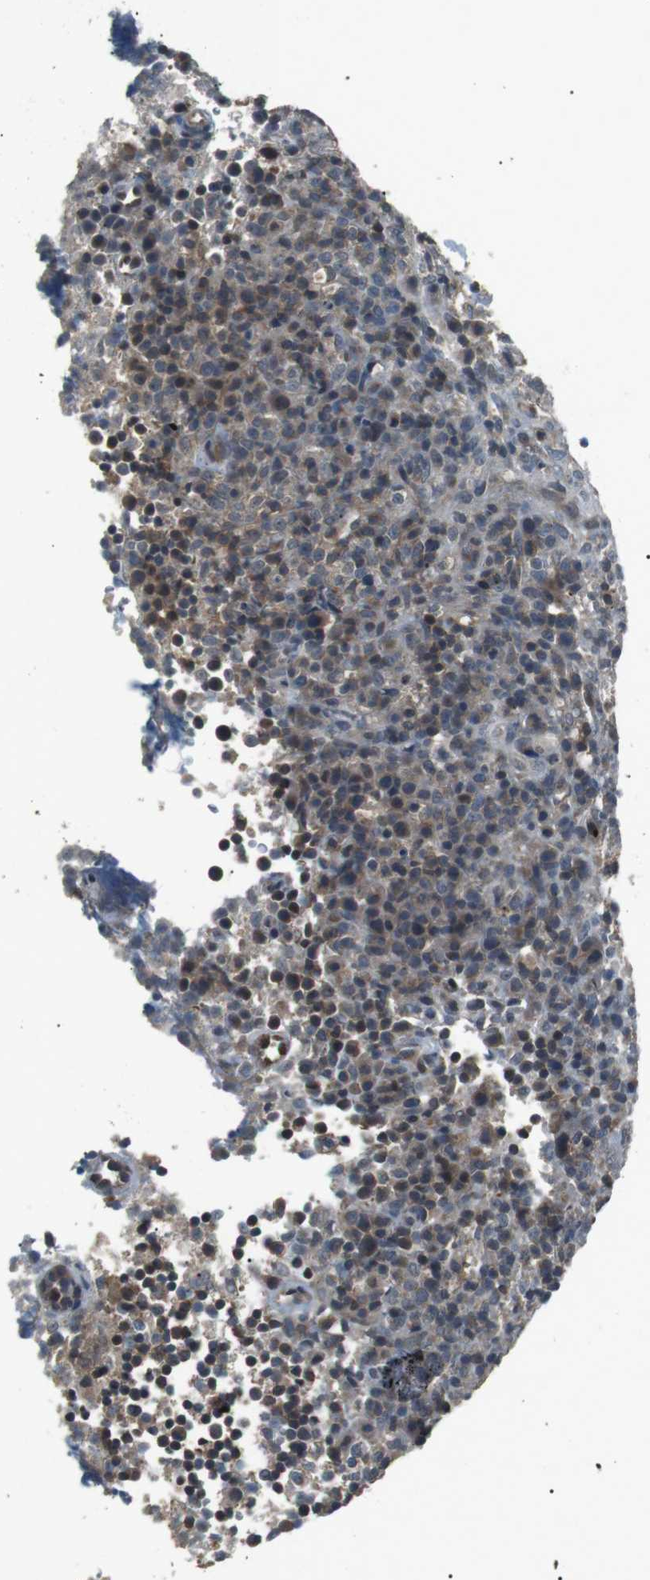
{"staining": {"intensity": "weak", "quantity": ">75%", "location": "cytoplasmic/membranous"}, "tissue": "lymphoma", "cell_type": "Tumor cells", "image_type": "cancer", "snomed": [{"axis": "morphology", "description": "Malignant lymphoma, non-Hodgkin's type, High grade"}, {"axis": "topography", "description": "Lymph node"}], "caption": "Lymphoma stained for a protein (brown) exhibits weak cytoplasmic/membranous positive staining in about >75% of tumor cells.", "gene": "NEK7", "patient": {"sex": "female", "age": 76}}